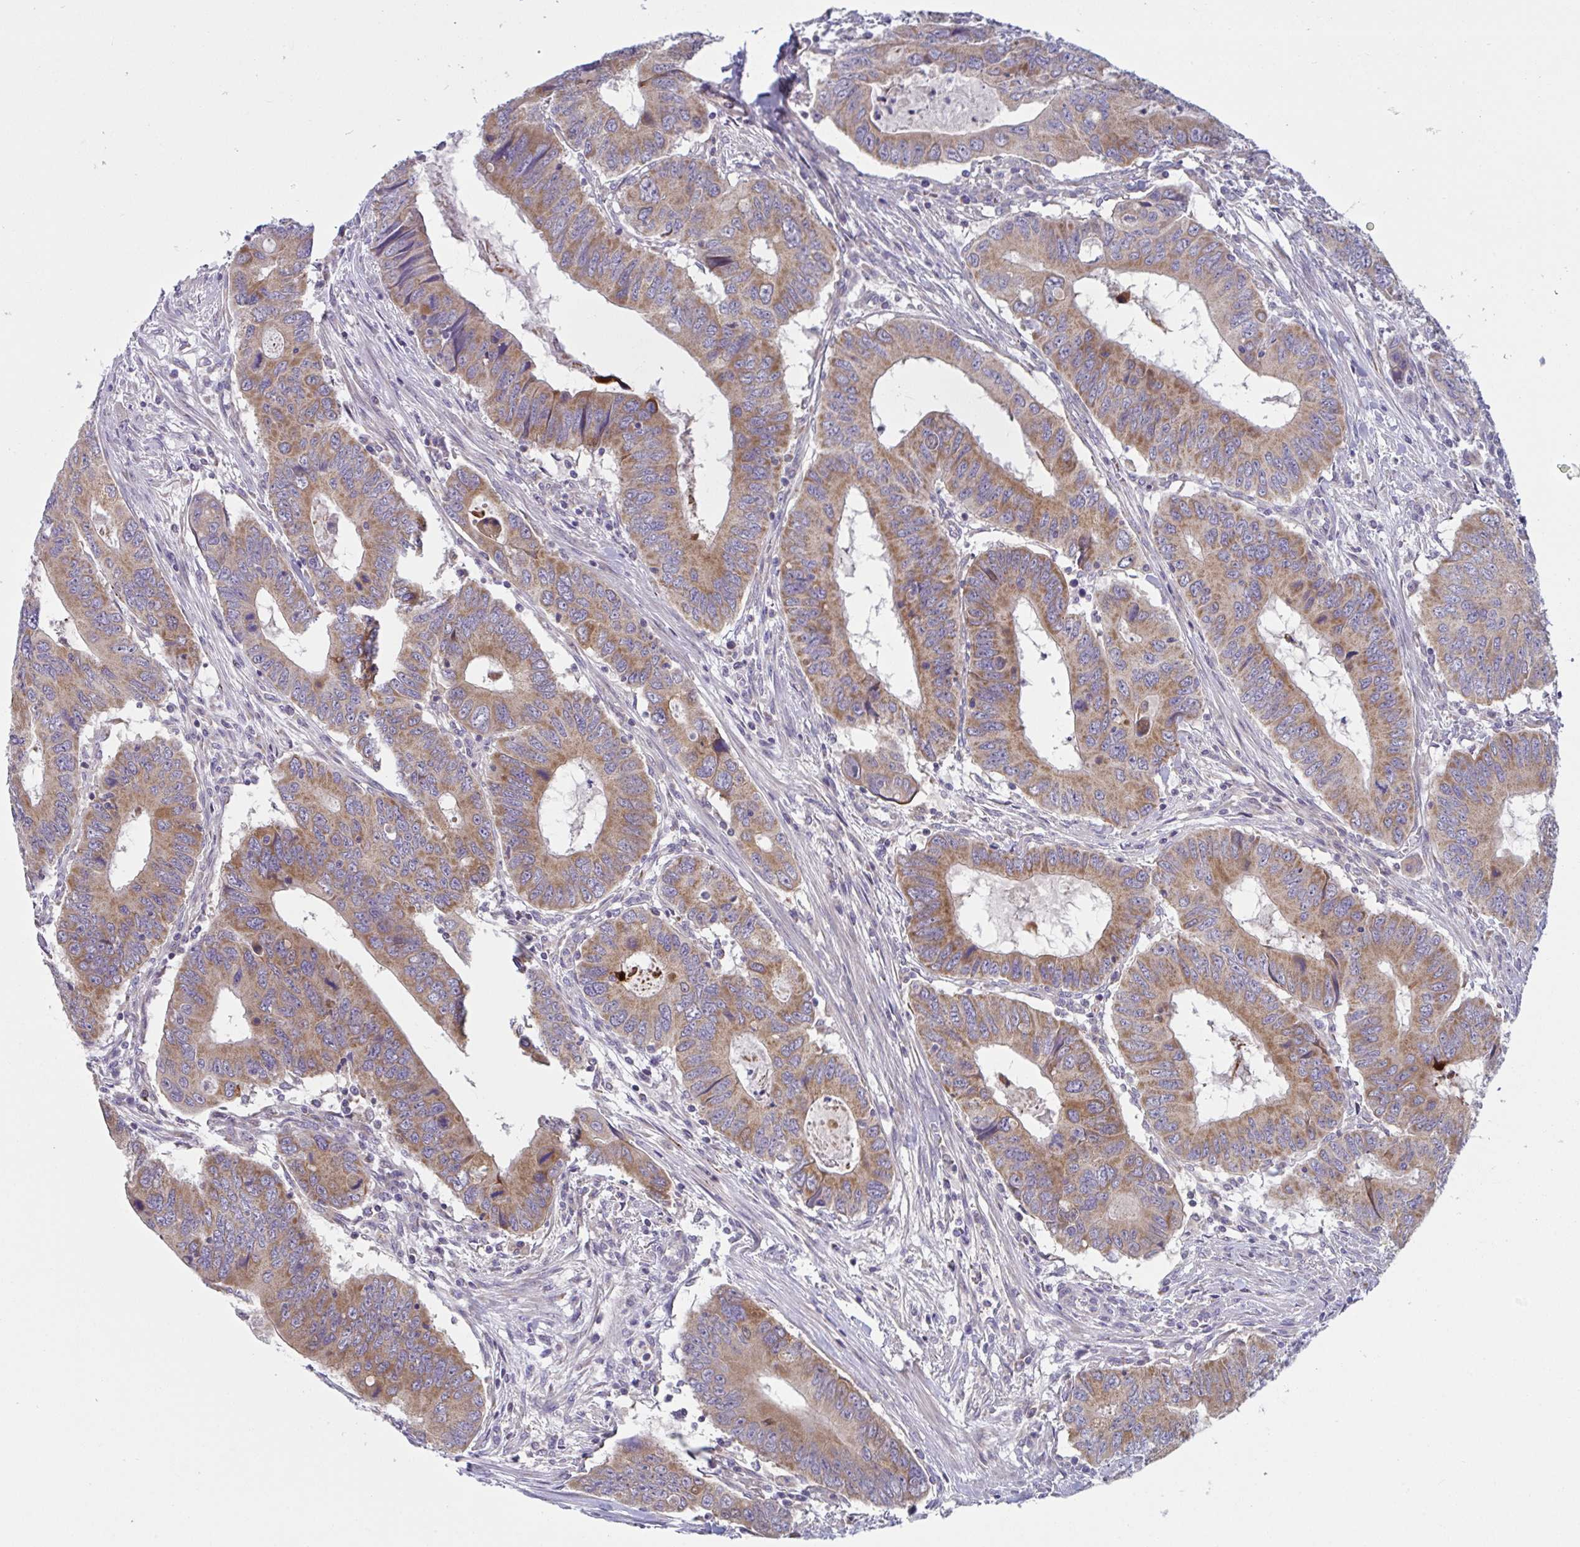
{"staining": {"intensity": "moderate", "quantity": ">75%", "location": "cytoplasmic/membranous"}, "tissue": "colorectal cancer", "cell_type": "Tumor cells", "image_type": "cancer", "snomed": [{"axis": "morphology", "description": "Adenocarcinoma, NOS"}, {"axis": "topography", "description": "Colon"}], "caption": "Colorectal cancer (adenocarcinoma) stained for a protein shows moderate cytoplasmic/membranous positivity in tumor cells. The protein is shown in brown color, while the nuclei are stained blue.", "gene": "MRPS2", "patient": {"sex": "male", "age": 53}}